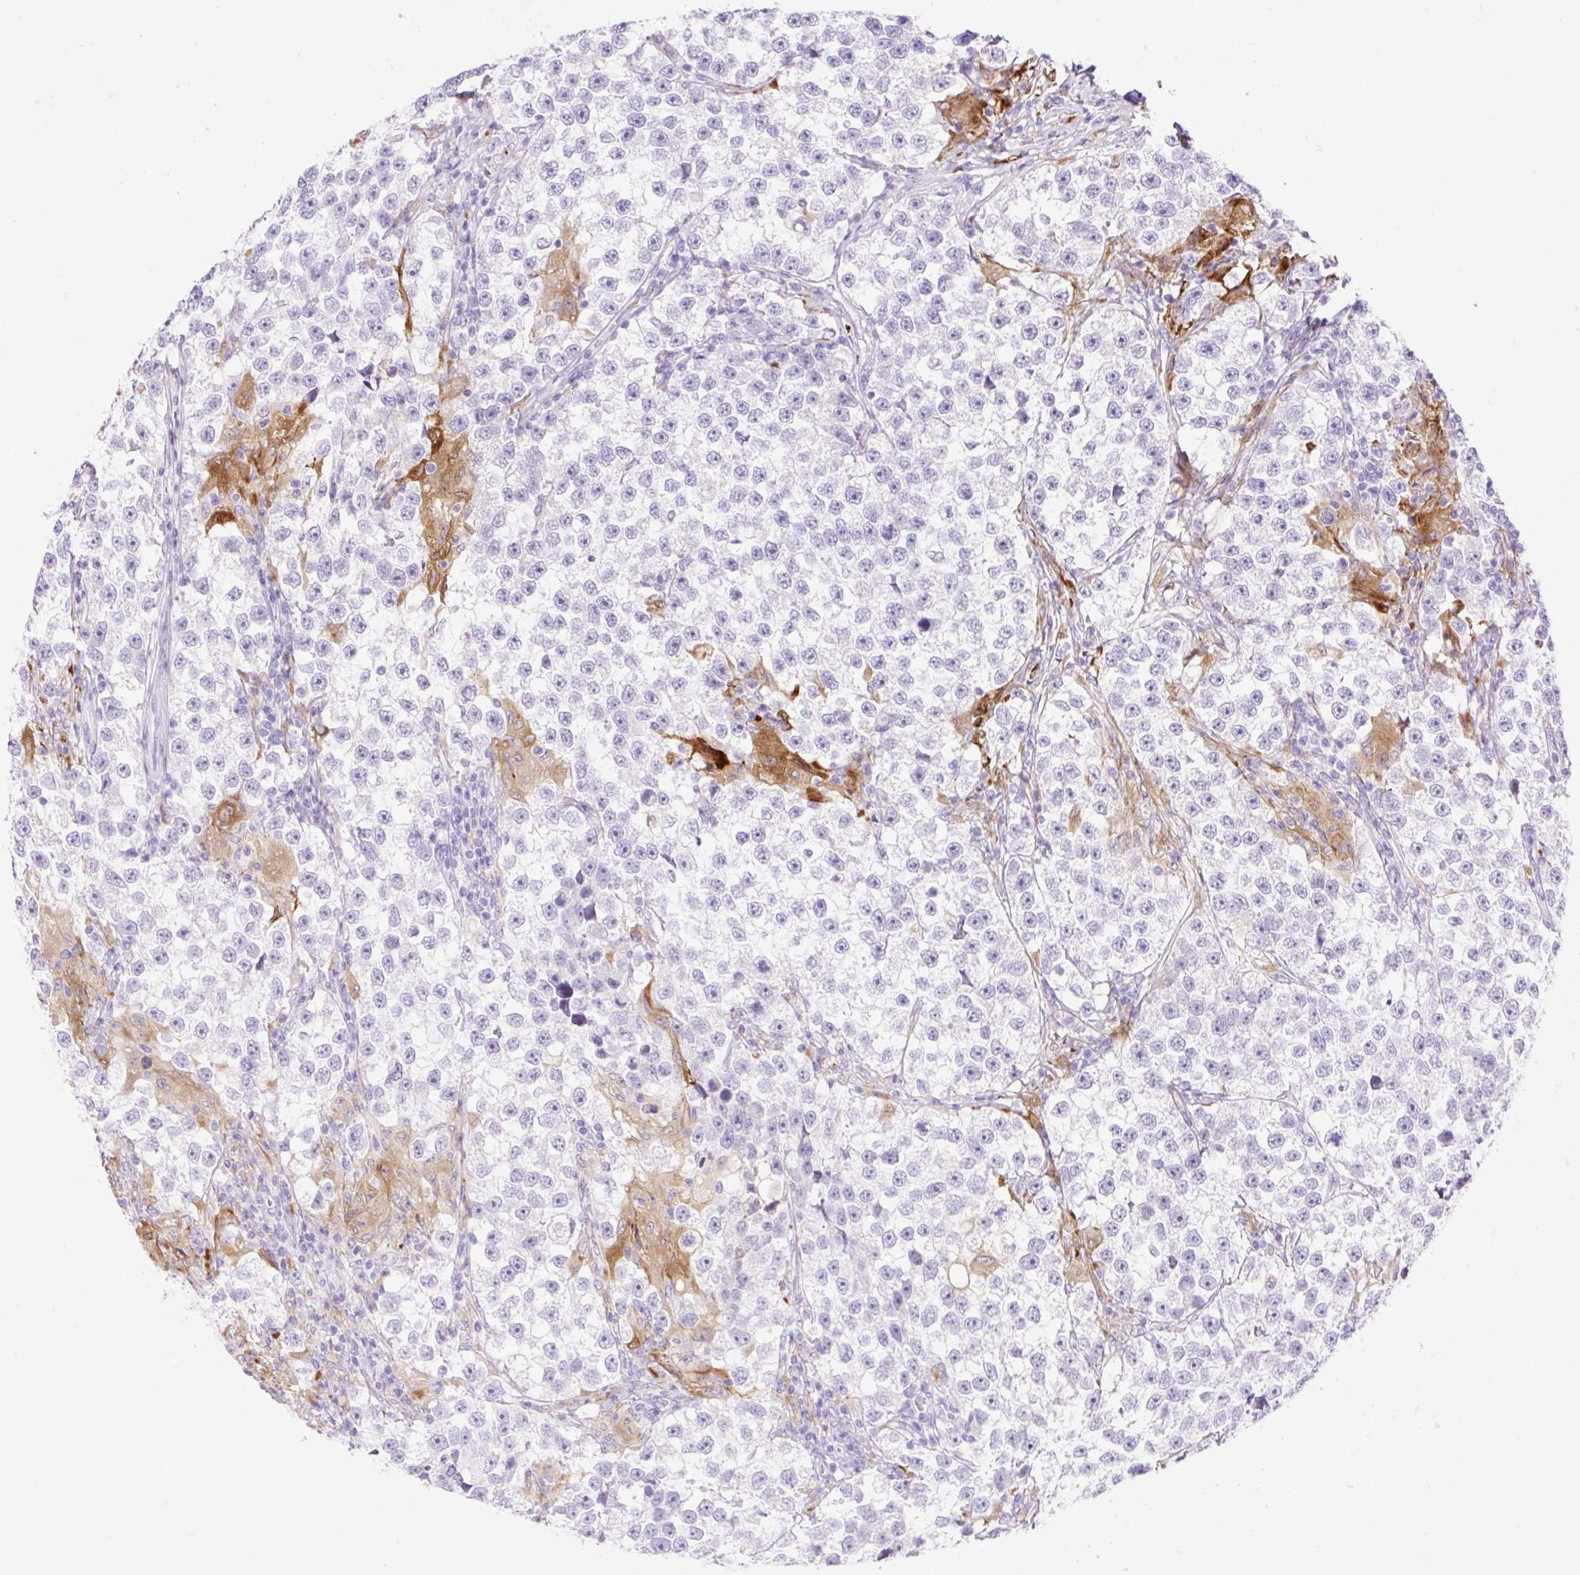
{"staining": {"intensity": "negative", "quantity": "none", "location": "none"}, "tissue": "testis cancer", "cell_type": "Tumor cells", "image_type": "cancer", "snomed": [{"axis": "morphology", "description": "Seminoma, NOS"}, {"axis": "topography", "description": "Testis"}], "caption": "An IHC micrograph of seminoma (testis) is shown. There is no staining in tumor cells of seminoma (testis).", "gene": "SLC25A40", "patient": {"sex": "male", "age": 46}}